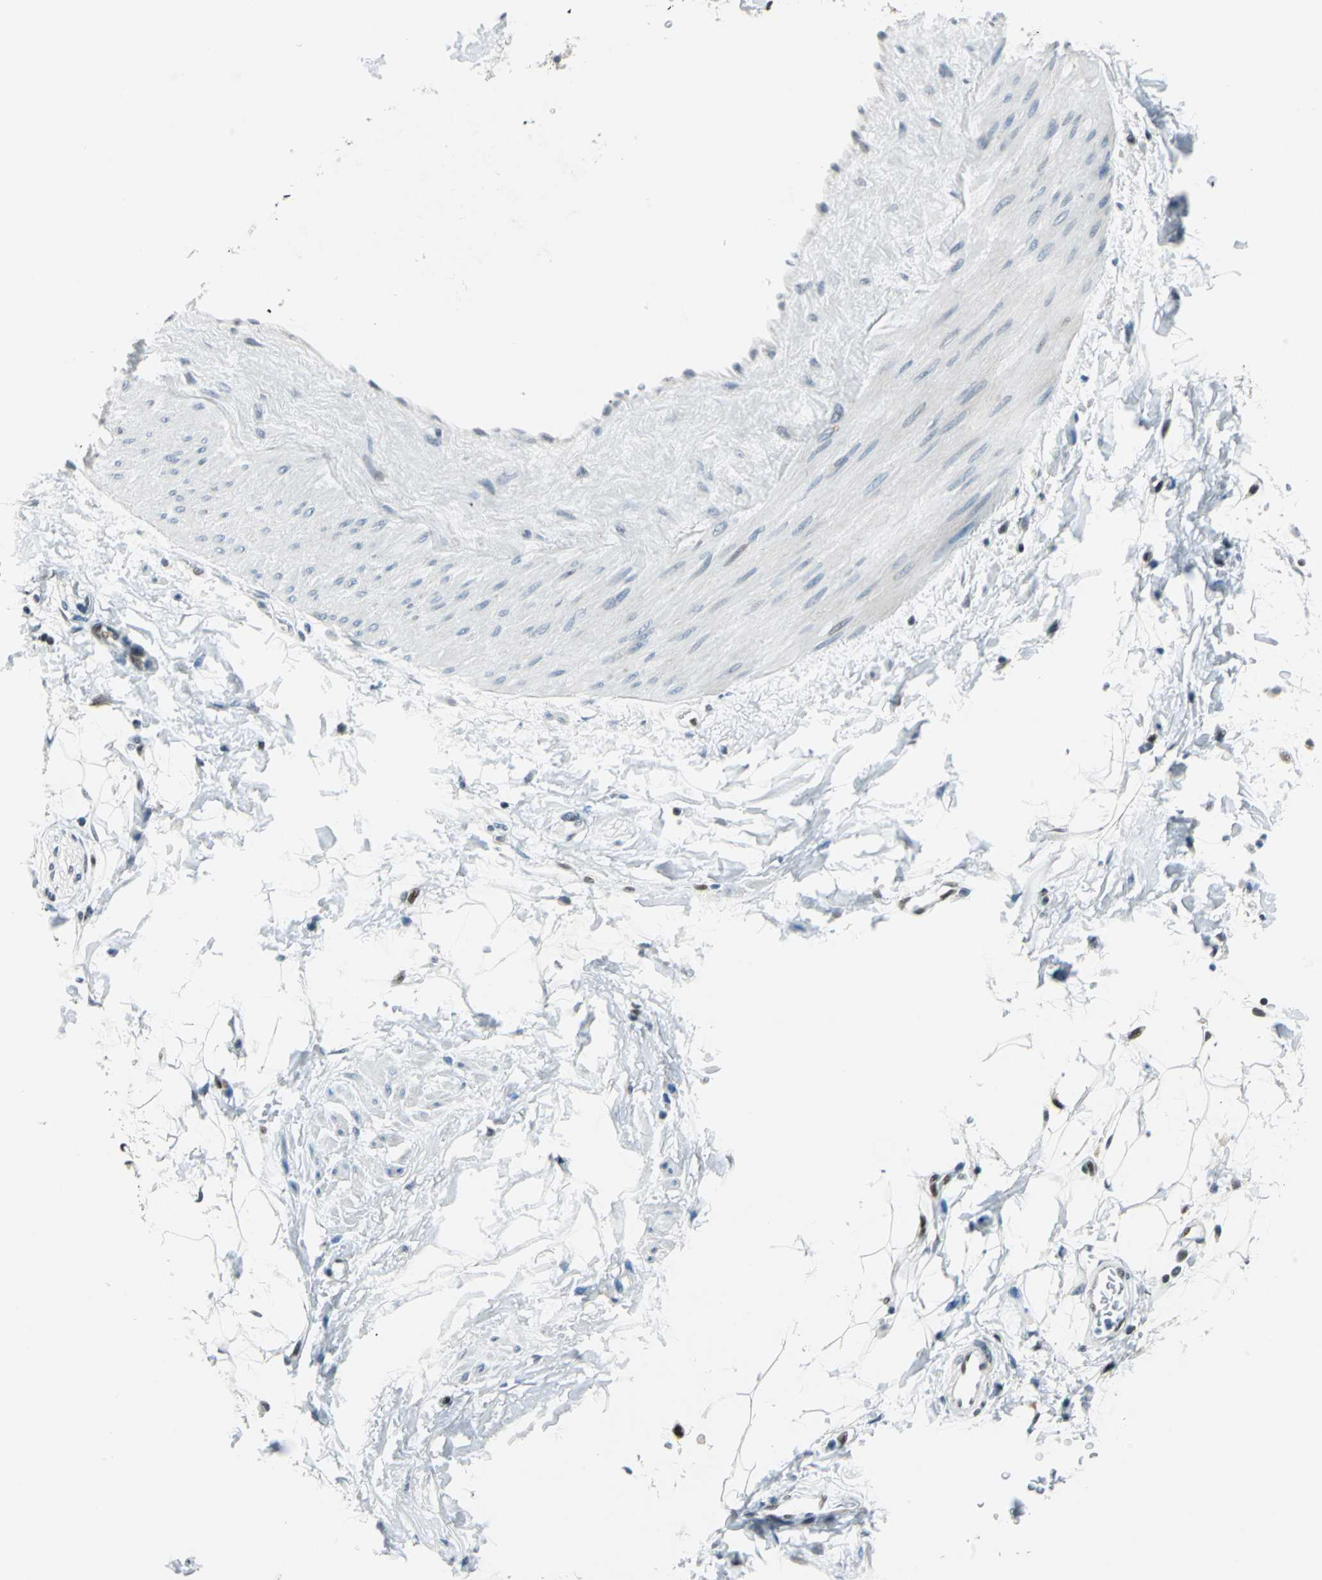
{"staining": {"intensity": "negative", "quantity": "none", "location": "none"}, "tissue": "adipose tissue", "cell_type": "Adipocytes", "image_type": "normal", "snomed": [{"axis": "morphology", "description": "Normal tissue, NOS"}, {"axis": "morphology", "description": "Urothelial carcinoma, High grade"}, {"axis": "topography", "description": "Vascular tissue"}, {"axis": "topography", "description": "Urinary bladder"}], "caption": "Micrograph shows no protein expression in adipocytes of unremarkable adipose tissue. The staining is performed using DAB (3,3'-diaminobenzidine) brown chromogen with nuclei counter-stained in using hematoxylin.", "gene": "HCFC2", "patient": {"sex": "female", "age": 56}}